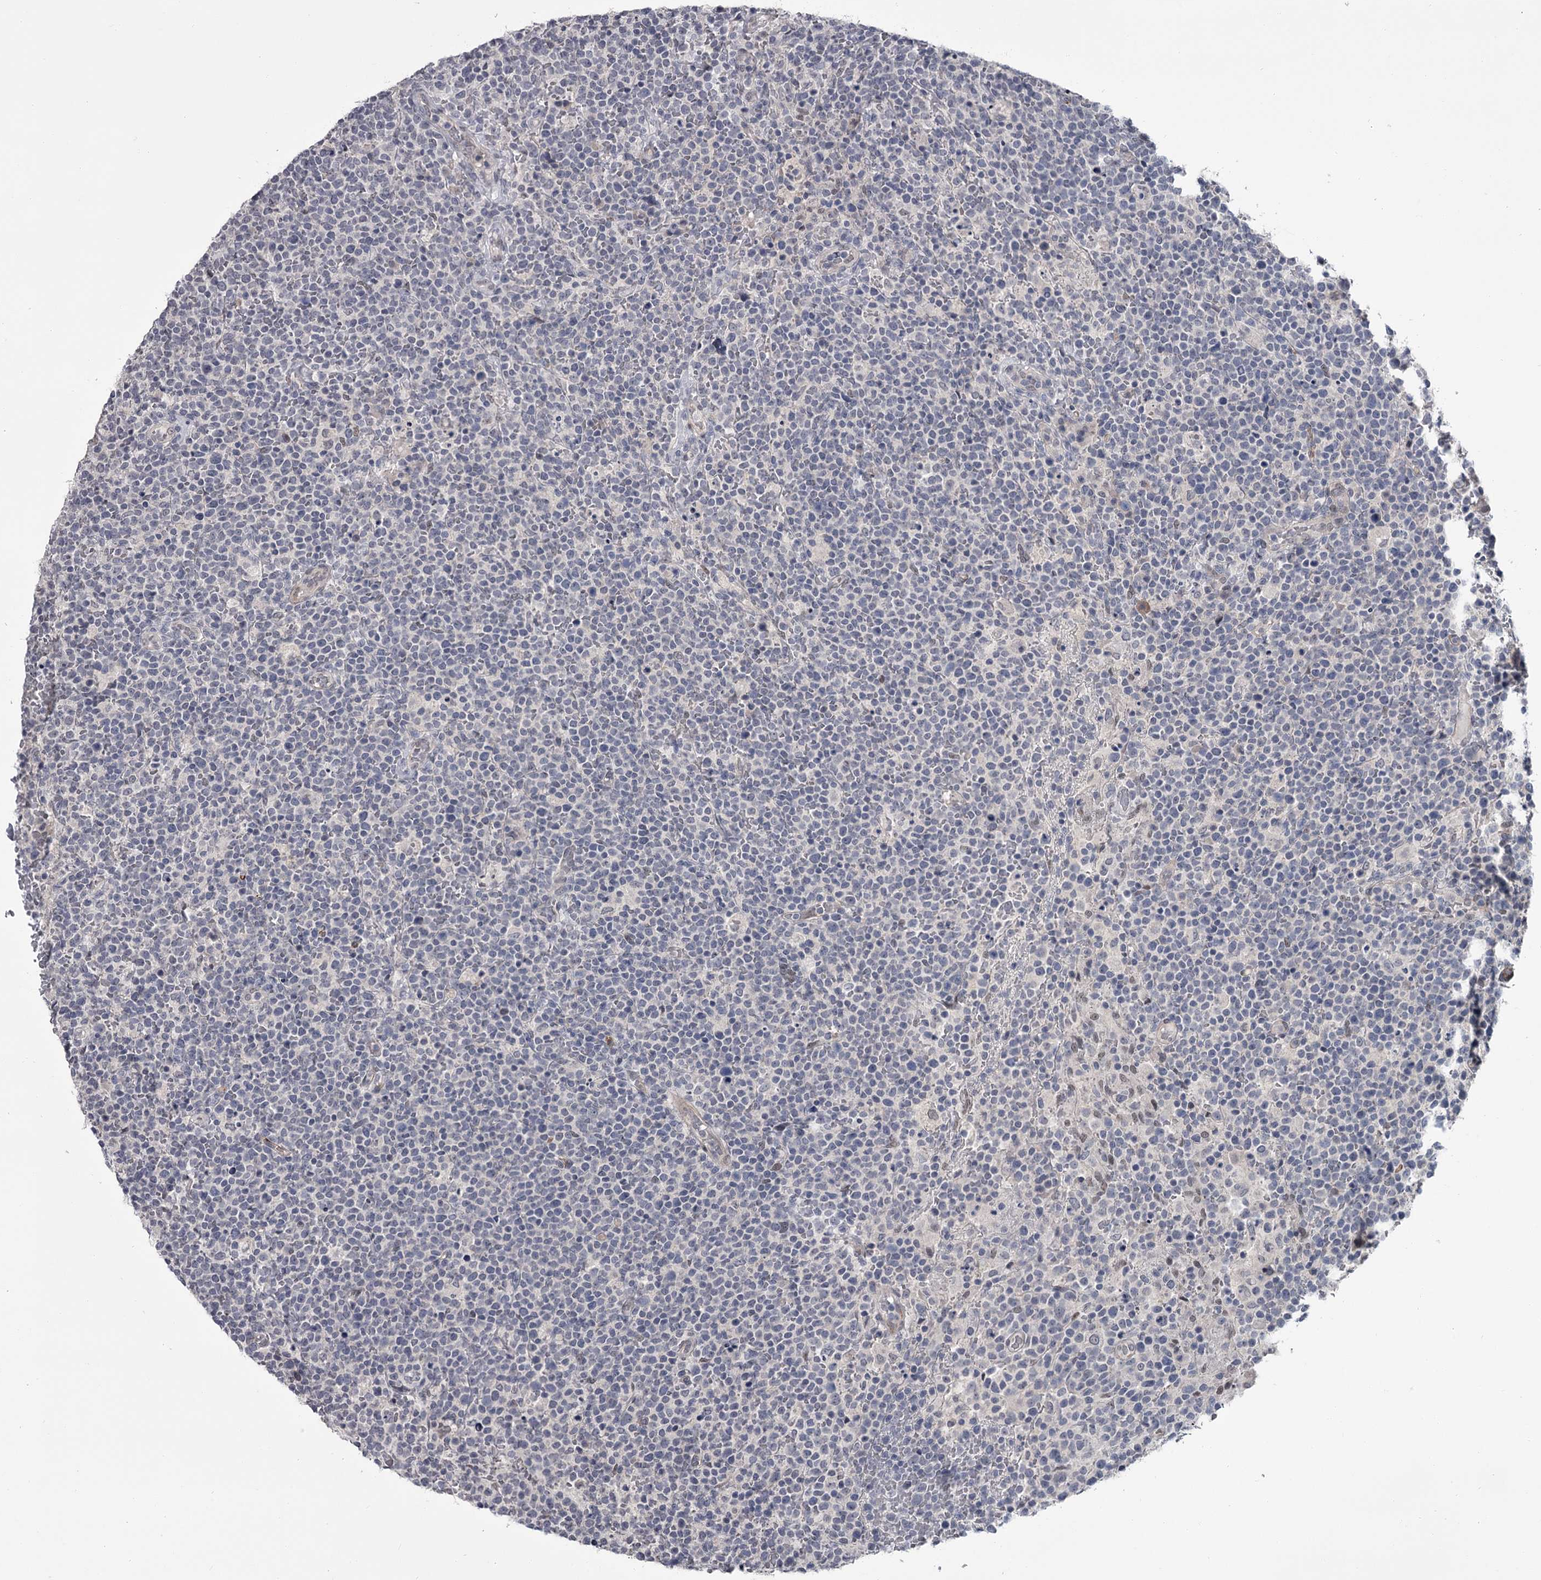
{"staining": {"intensity": "negative", "quantity": "none", "location": "none"}, "tissue": "lymphoma", "cell_type": "Tumor cells", "image_type": "cancer", "snomed": [{"axis": "morphology", "description": "Malignant lymphoma, non-Hodgkin's type, High grade"}, {"axis": "topography", "description": "Lymph node"}], "caption": "This is an immunohistochemistry histopathology image of lymphoma. There is no staining in tumor cells.", "gene": "PRPF40B", "patient": {"sex": "male", "age": 61}}